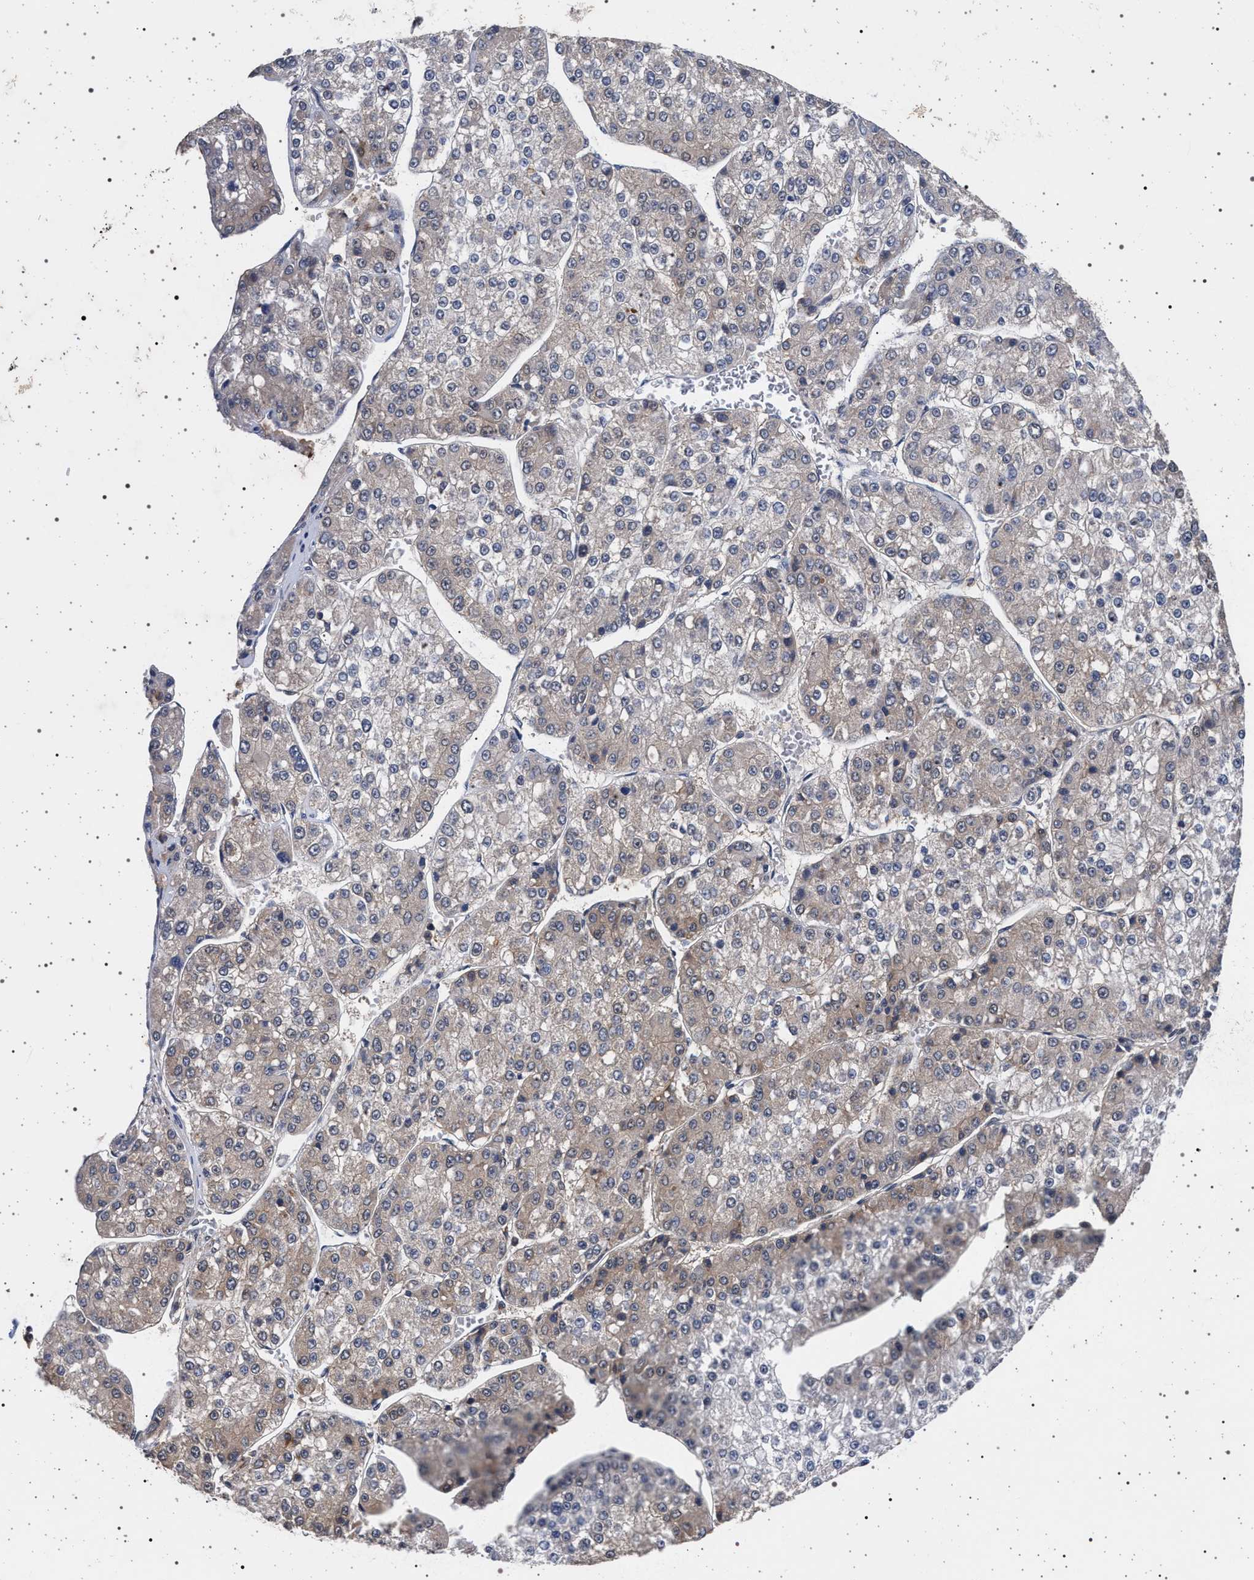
{"staining": {"intensity": "weak", "quantity": "<25%", "location": "cytoplasmic/membranous"}, "tissue": "liver cancer", "cell_type": "Tumor cells", "image_type": "cancer", "snomed": [{"axis": "morphology", "description": "Carcinoma, Hepatocellular, NOS"}, {"axis": "topography", "description": "Liver"}], "caption": "A micrograph of human hepatocellular carcinoma (liver) is negative for staining in tumor cells.", "gene": "IFT20", "patient": {"sex": "female", "age": 73}}